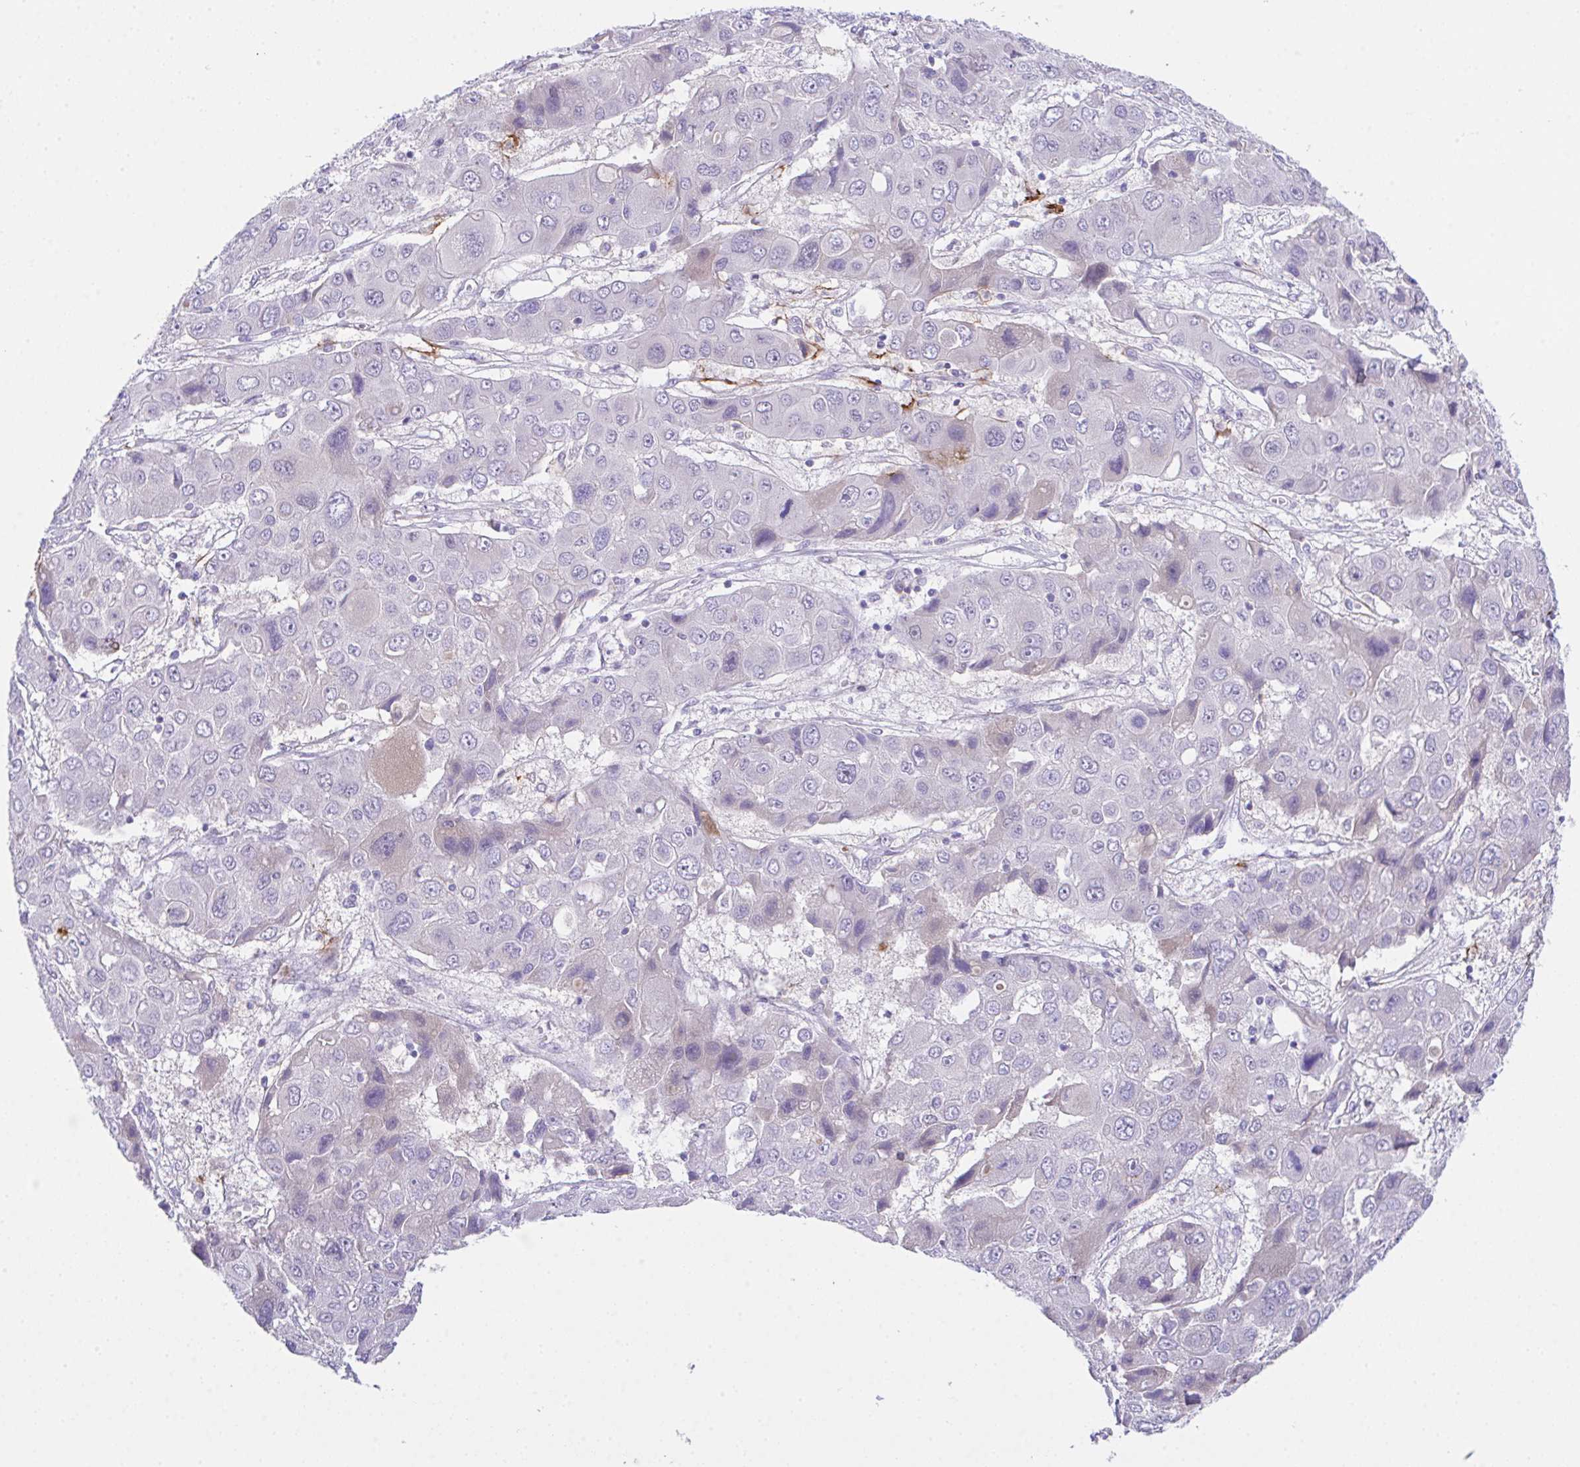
{"staining": {"intensity": "negative", "quantity": "none", "location": "none"}, "tissue": "liver cancer", "cell_type": "Tumor cells", "image_type": "cancer", "snomed": [{"axis": "morphology", "description": "Cholangiocarcinoma"}, {"axis": "topography", "description": "Liver"}], "caption": "Immunohistochemistry (IHC) of human liver cancer (cholangiocarcinoma) shows no positivity in tumor cells.", "gene": "HOXB4", "patient": {"sex": "male", "age": 67}}